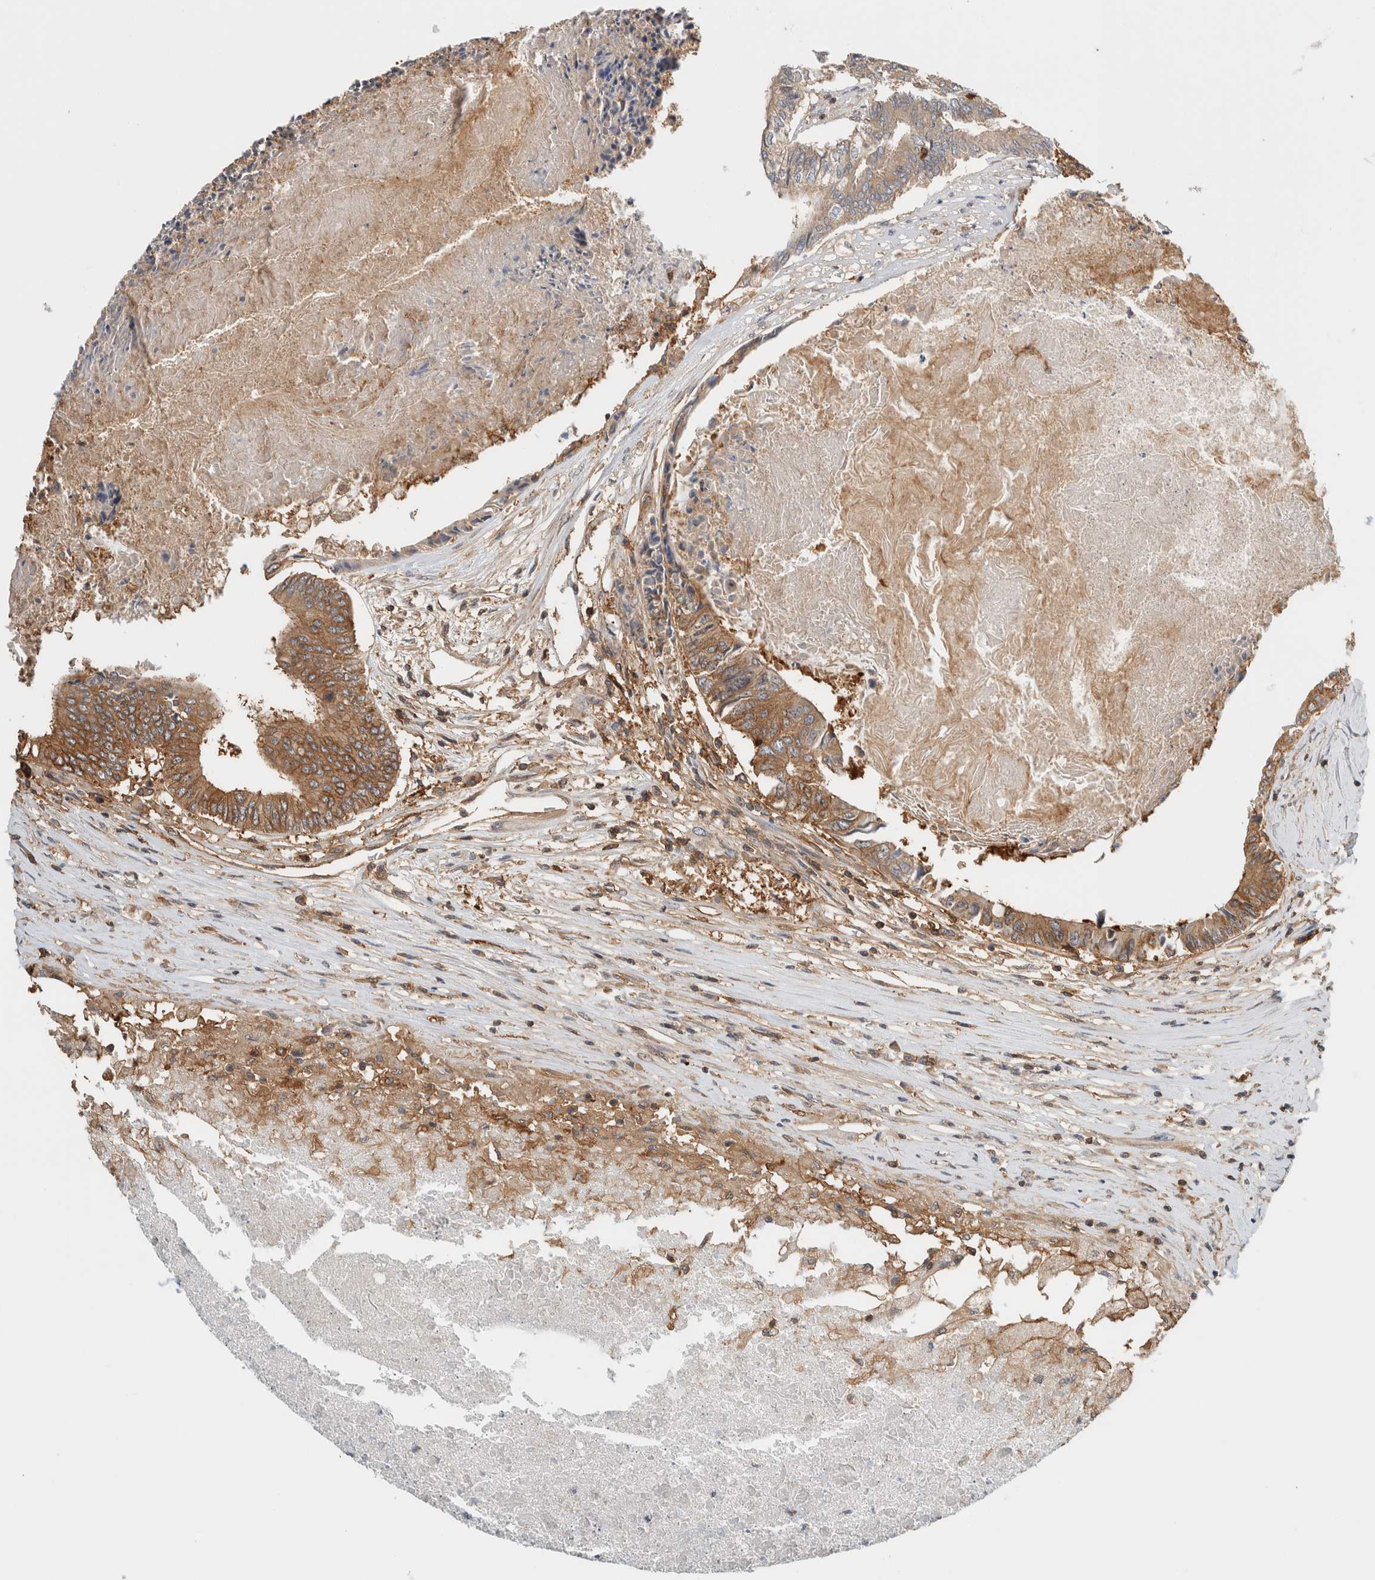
{"staining": {"intensity": "moderate", "quantity": ">75%", "location": "cytoplasmic/membranous"}, "tissue": "colorectal cancer", "cell_type": "Tumor cells", "image_type": "cancer", "snomed": [{"axis": "morphology", "description": "Adenocarcinoma, NOS"}, {"axis": "topography", "description": "Rectum"}], "caption": "Brown immunohistochemical staining in colorectal adenocarcinoma exhibits moderate cytoplasmic/membranous positivity in about >75% of tumor cells.", "gene": "PFDN4", "patient": {"sex": "male", "age": 63}}